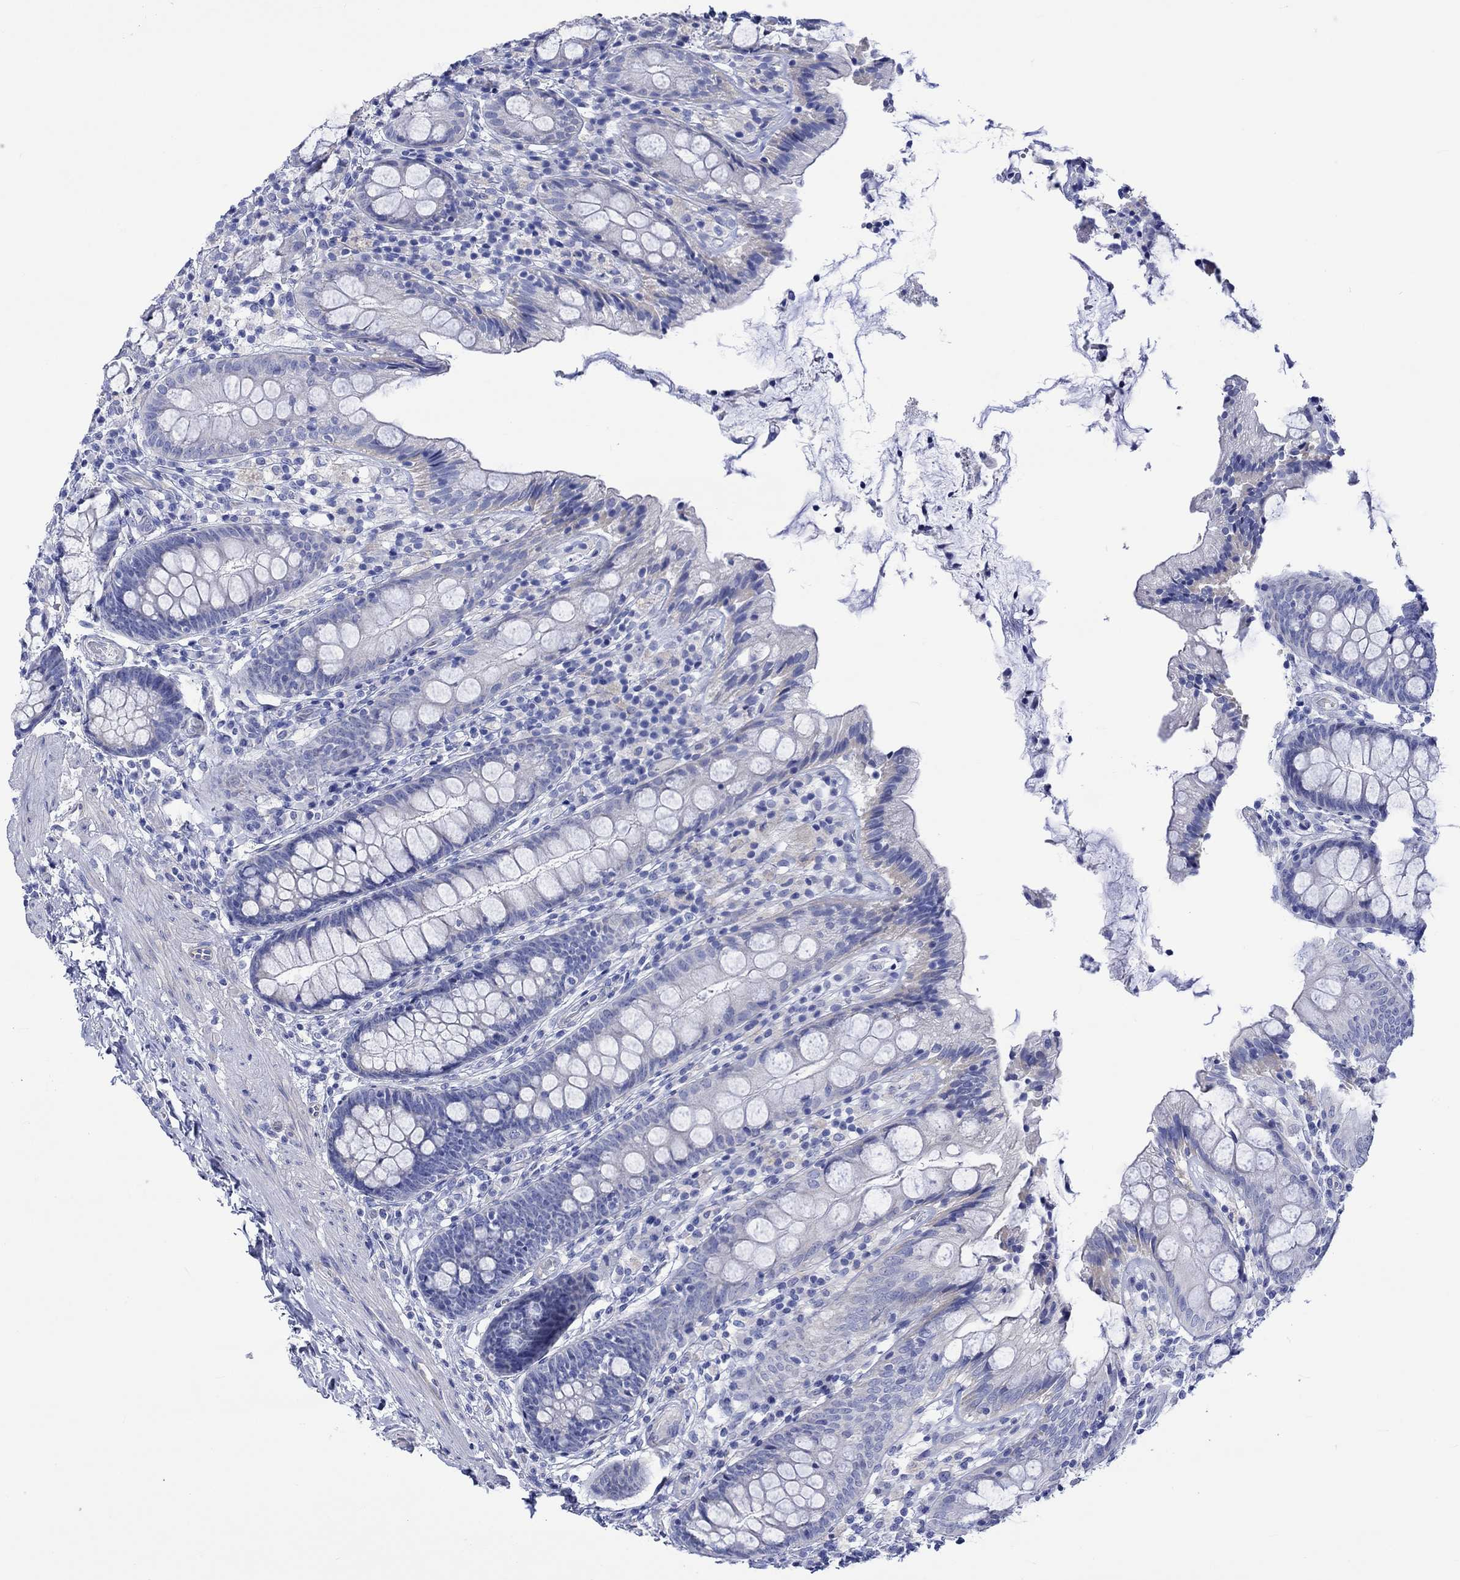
{"staining": {"intensity": "negative", "quantity": "none", "location": "none"}, "tissue": "colon", "cell_type": "Endothelial cells", "image_type": "normal", "snomed": [{"axis": "morphology", "description": "Normal tissue, NOS"}, {"axis": "topography", "description": "Colon"}], "caption": "This is a photomicrograph of IHC staining of benign colon, which shows no expression in endothelial cells. (DAB (3,3'-diaminobenzidine) IHC, high magnification).", "gene": "HARBI1", "patient": {"sex": "female", "age": 86}}